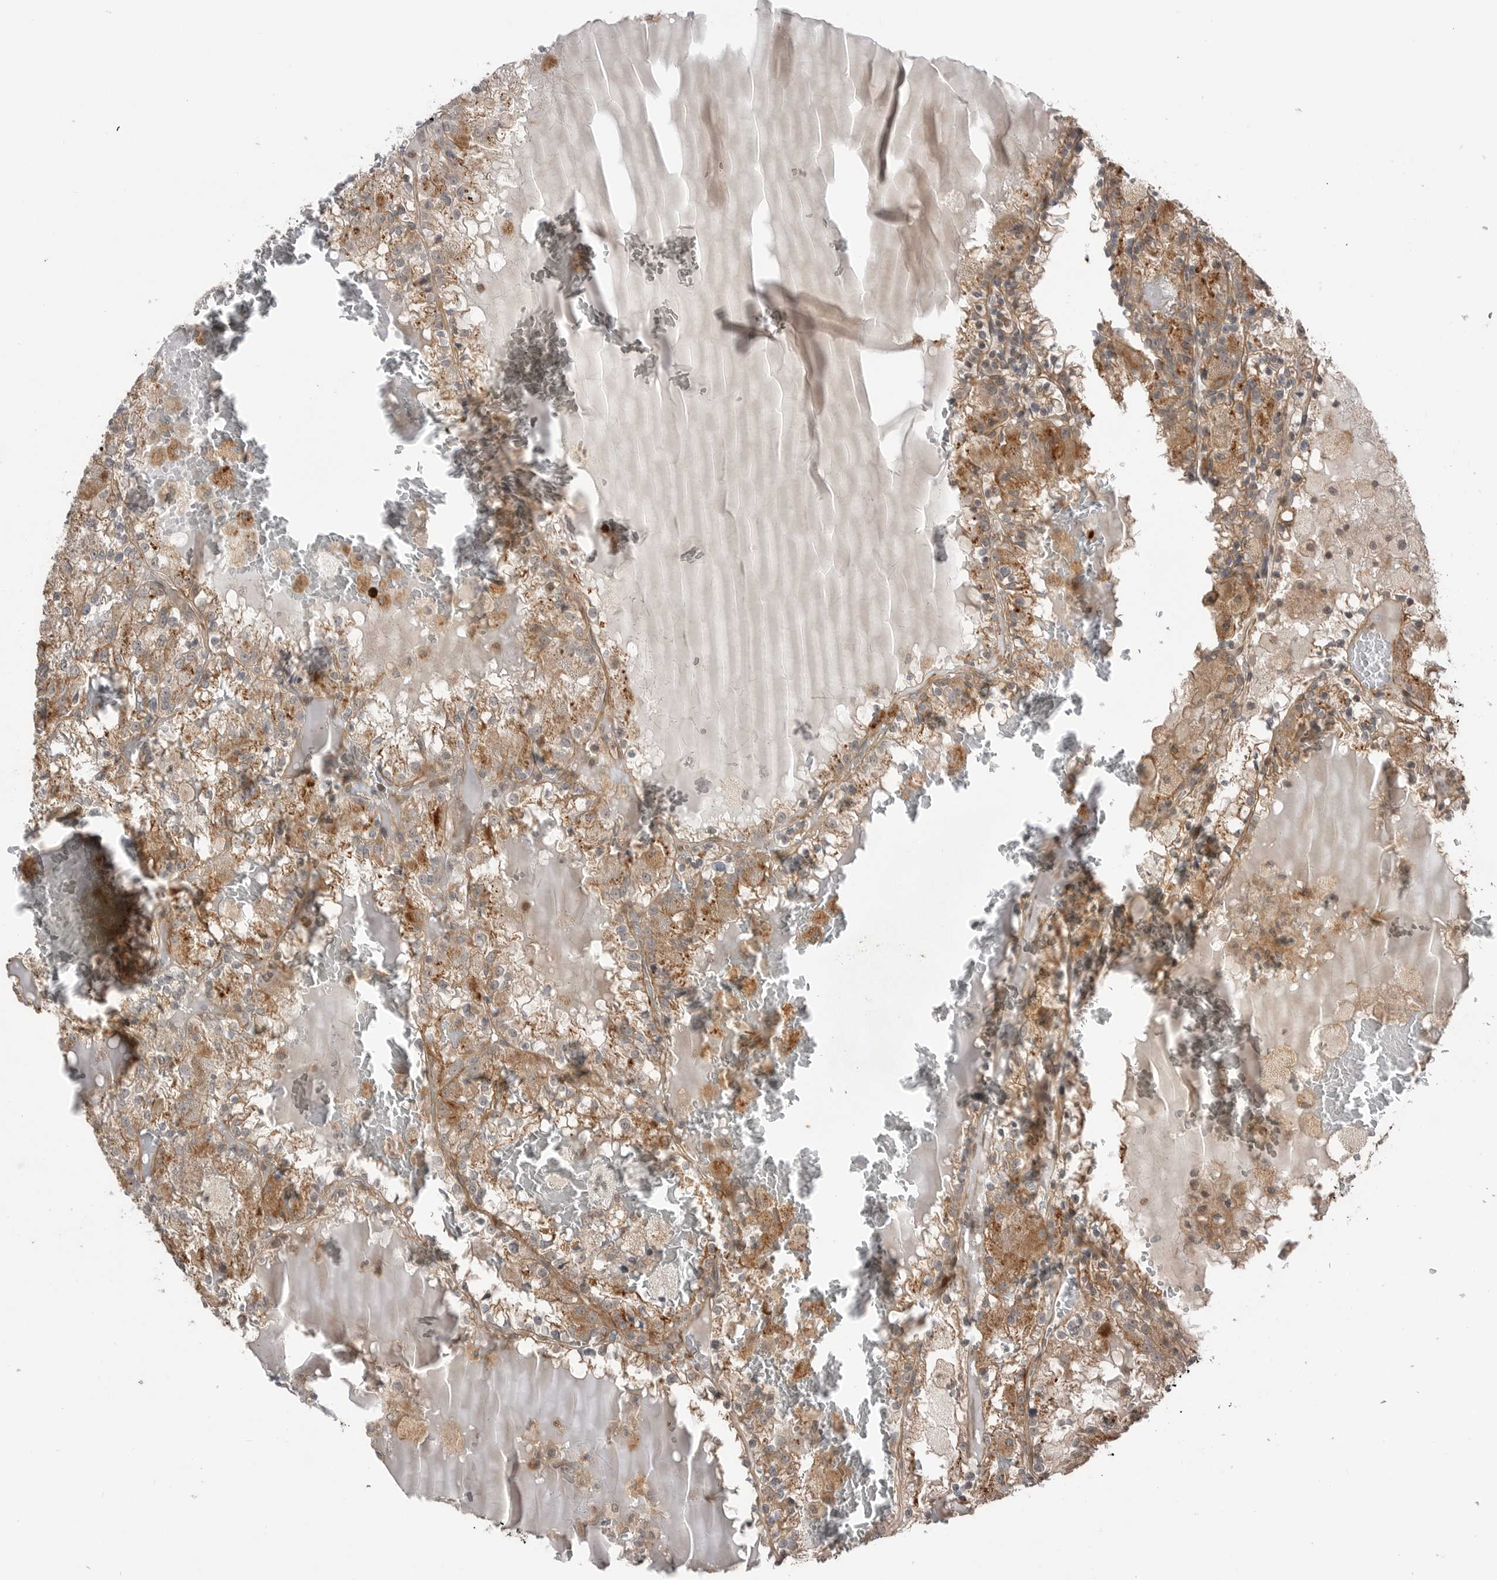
{"staining": {"intensity": "moderate", "quantity": "25%-75%", "location": "cytoplasmic/membranous"}, "tissue": "renal cancer", "cell_type": "Tumor cells", "image_type": "cancer", "snomed": [{"axis": "morphology", "description": "Adenocarcinoma, NOS"}, {"axis": "topography", "description": "Kidney"}], "caption": "This is an image of immunohistochemistry (IHC) staining of adenocarcinoma (renal), which shows moderate staining in the cytoplasmic/membranous of tumor cells.", "gene": "PEAK1", "patient": {"sex": "female", "age": 56}}